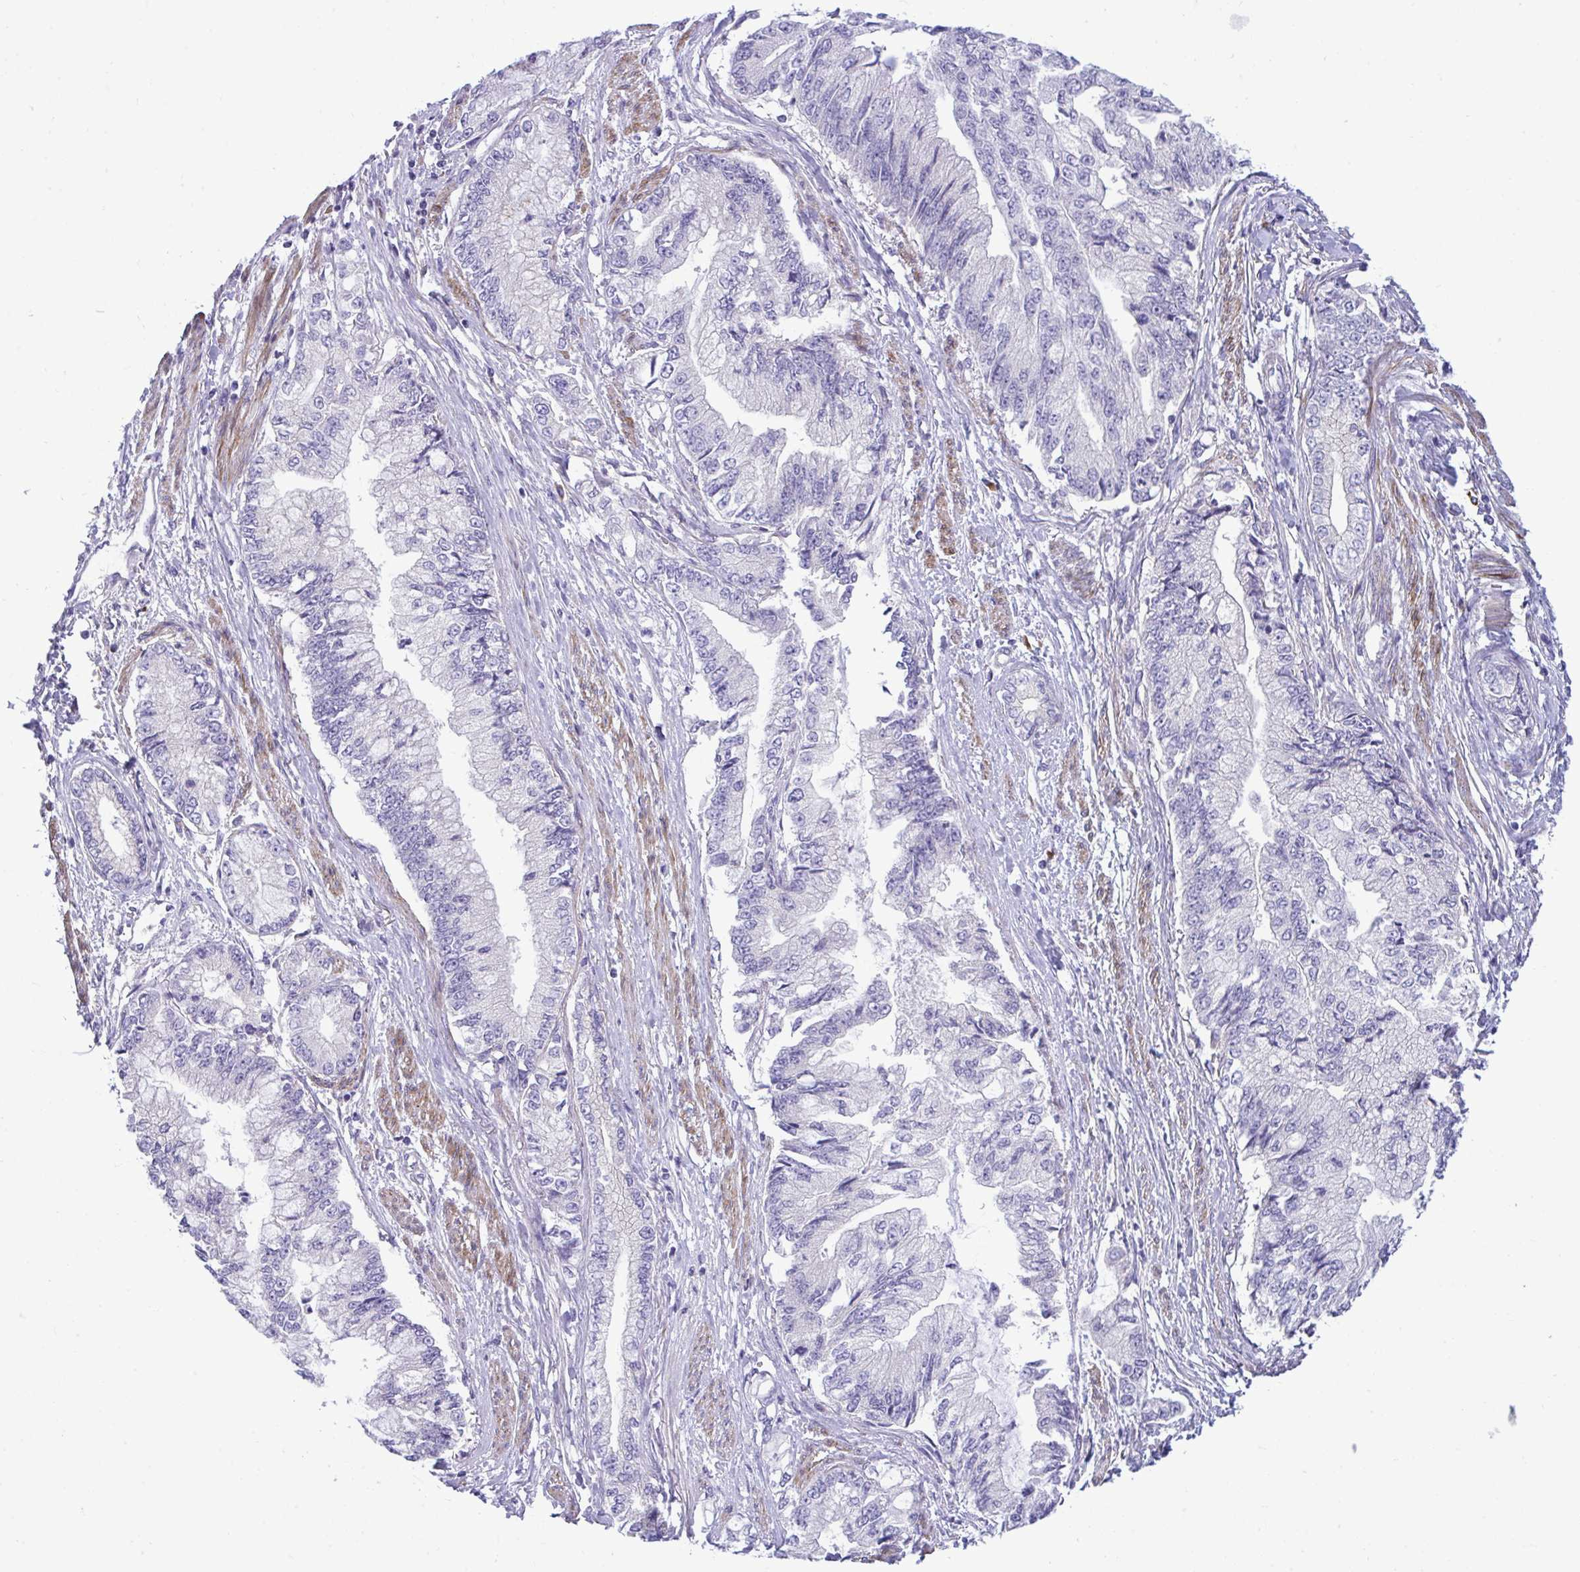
{"staining": {"intensity": "negative", "quantity": "none", "location": "none"}, "tissue": "stomach cancer", "cell_type": "Tumor cells", "image_type": "cancer", "snomed": [{"axis": "morphology", "description": "Adenocarcinoma, NOS"}, {"axis": "topography", "description": "Stomach, upper"}], "caption": "This is a photomicrograph of immunohistochemistry staining of stomach cancer (adenocarcinoma), which shows no staining in tumor cells.", "gene": "PIGZ", "patient": {"sex": "female", "age": 74}}